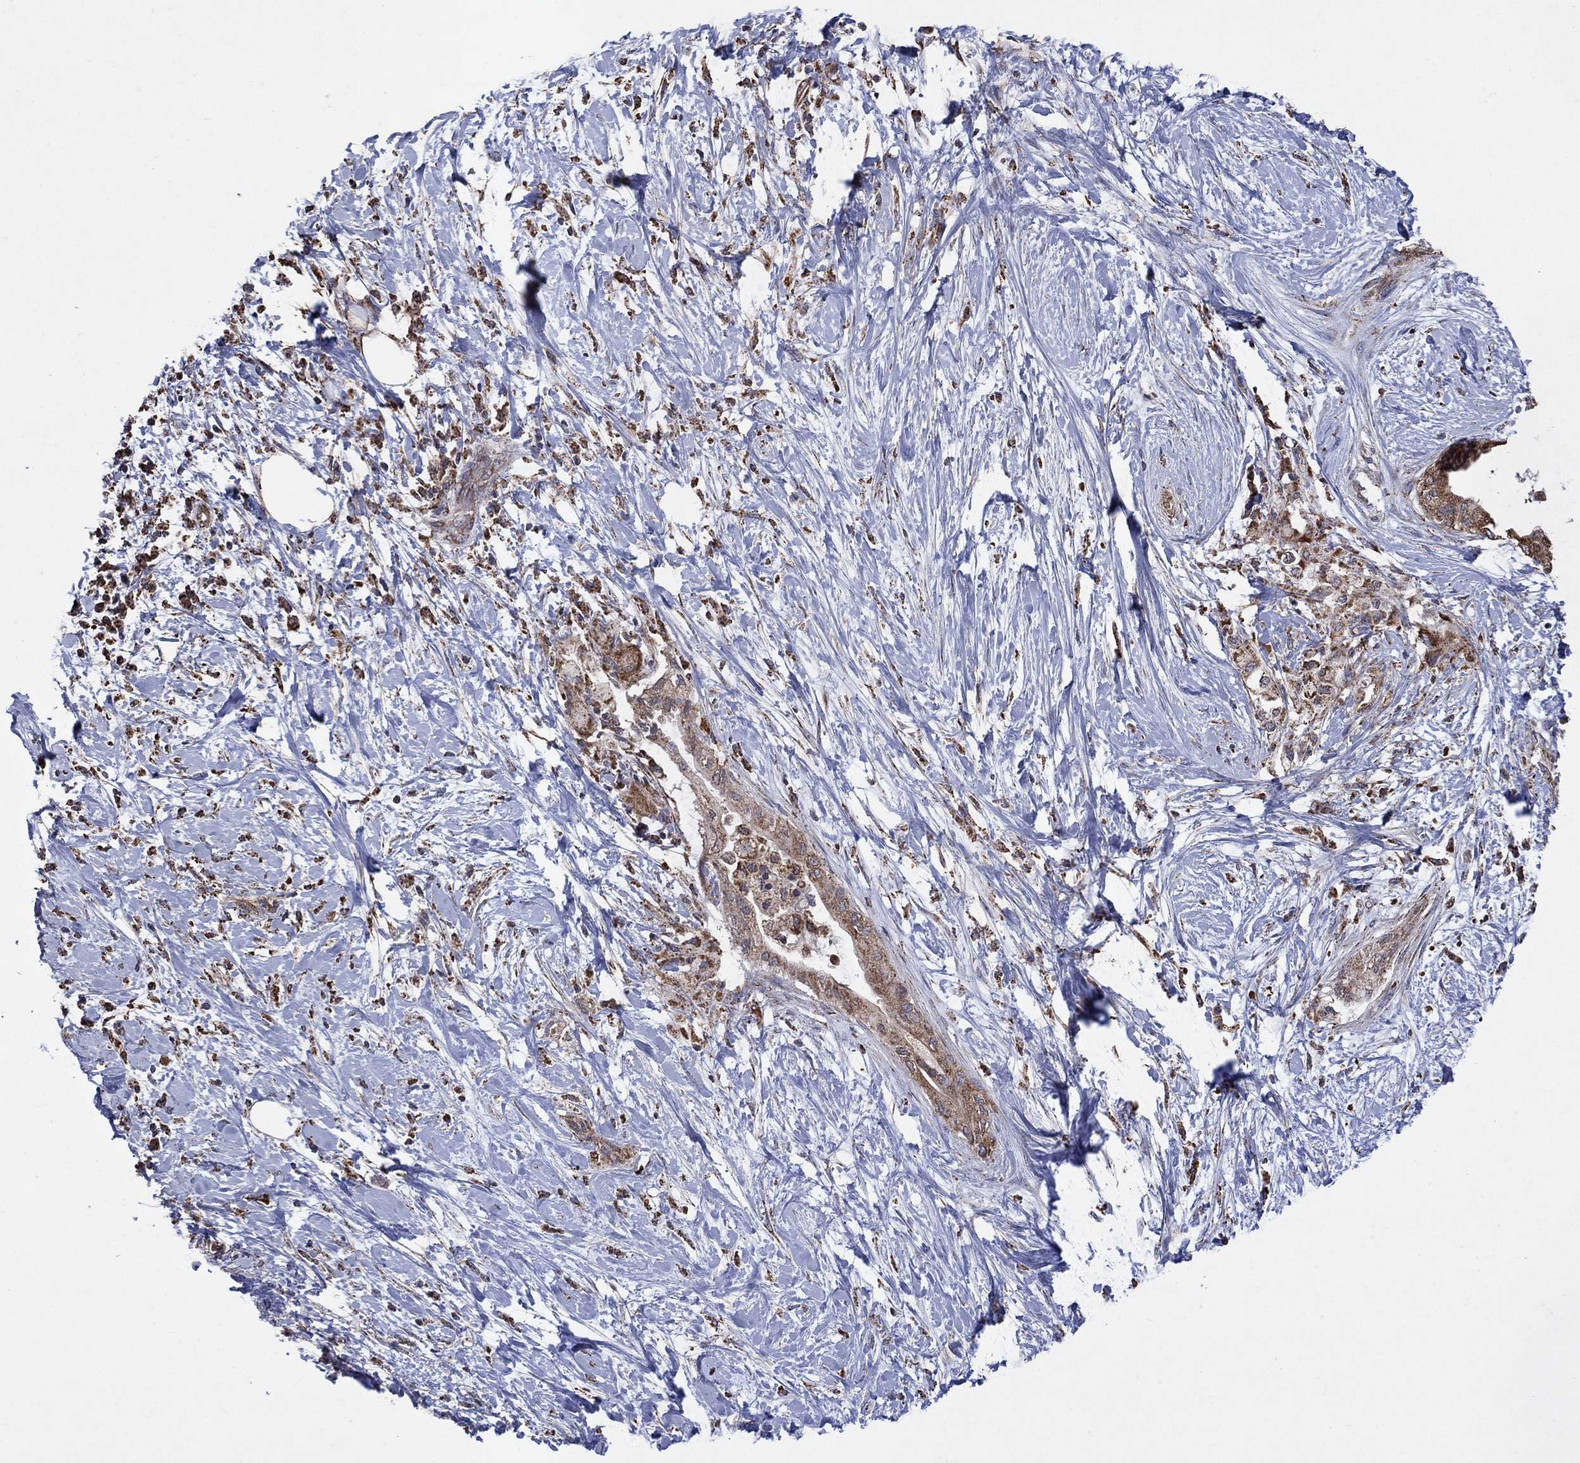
{"staining": {"intensity": "moderate", "quantity": "25%-75%", "location": "cytoplasmic/membranous"}, "tissue": "pancreatic cancer", "cell_type": "Tumor cells", "image_type": "cancer", "snomed": [{"axis": "morphology", "description": "Normal tissue, NOS"}, {"axis": "morphology", "description": "Adenocarcinoma, NOS"}, {"axis": "topography", "description": "Pancreas"}, {"axis": "topography", "description": "Duodenum"}], "caption": "IHC image of pancreatic cancer stained for a protein (brown), which demonstrates medium levels of moderate cytoplasmic/membranous positivity in approximately 25%-75% of tumor cells.", "gene": "DPH1", "patient": {"sex": "female", "age": 60}}